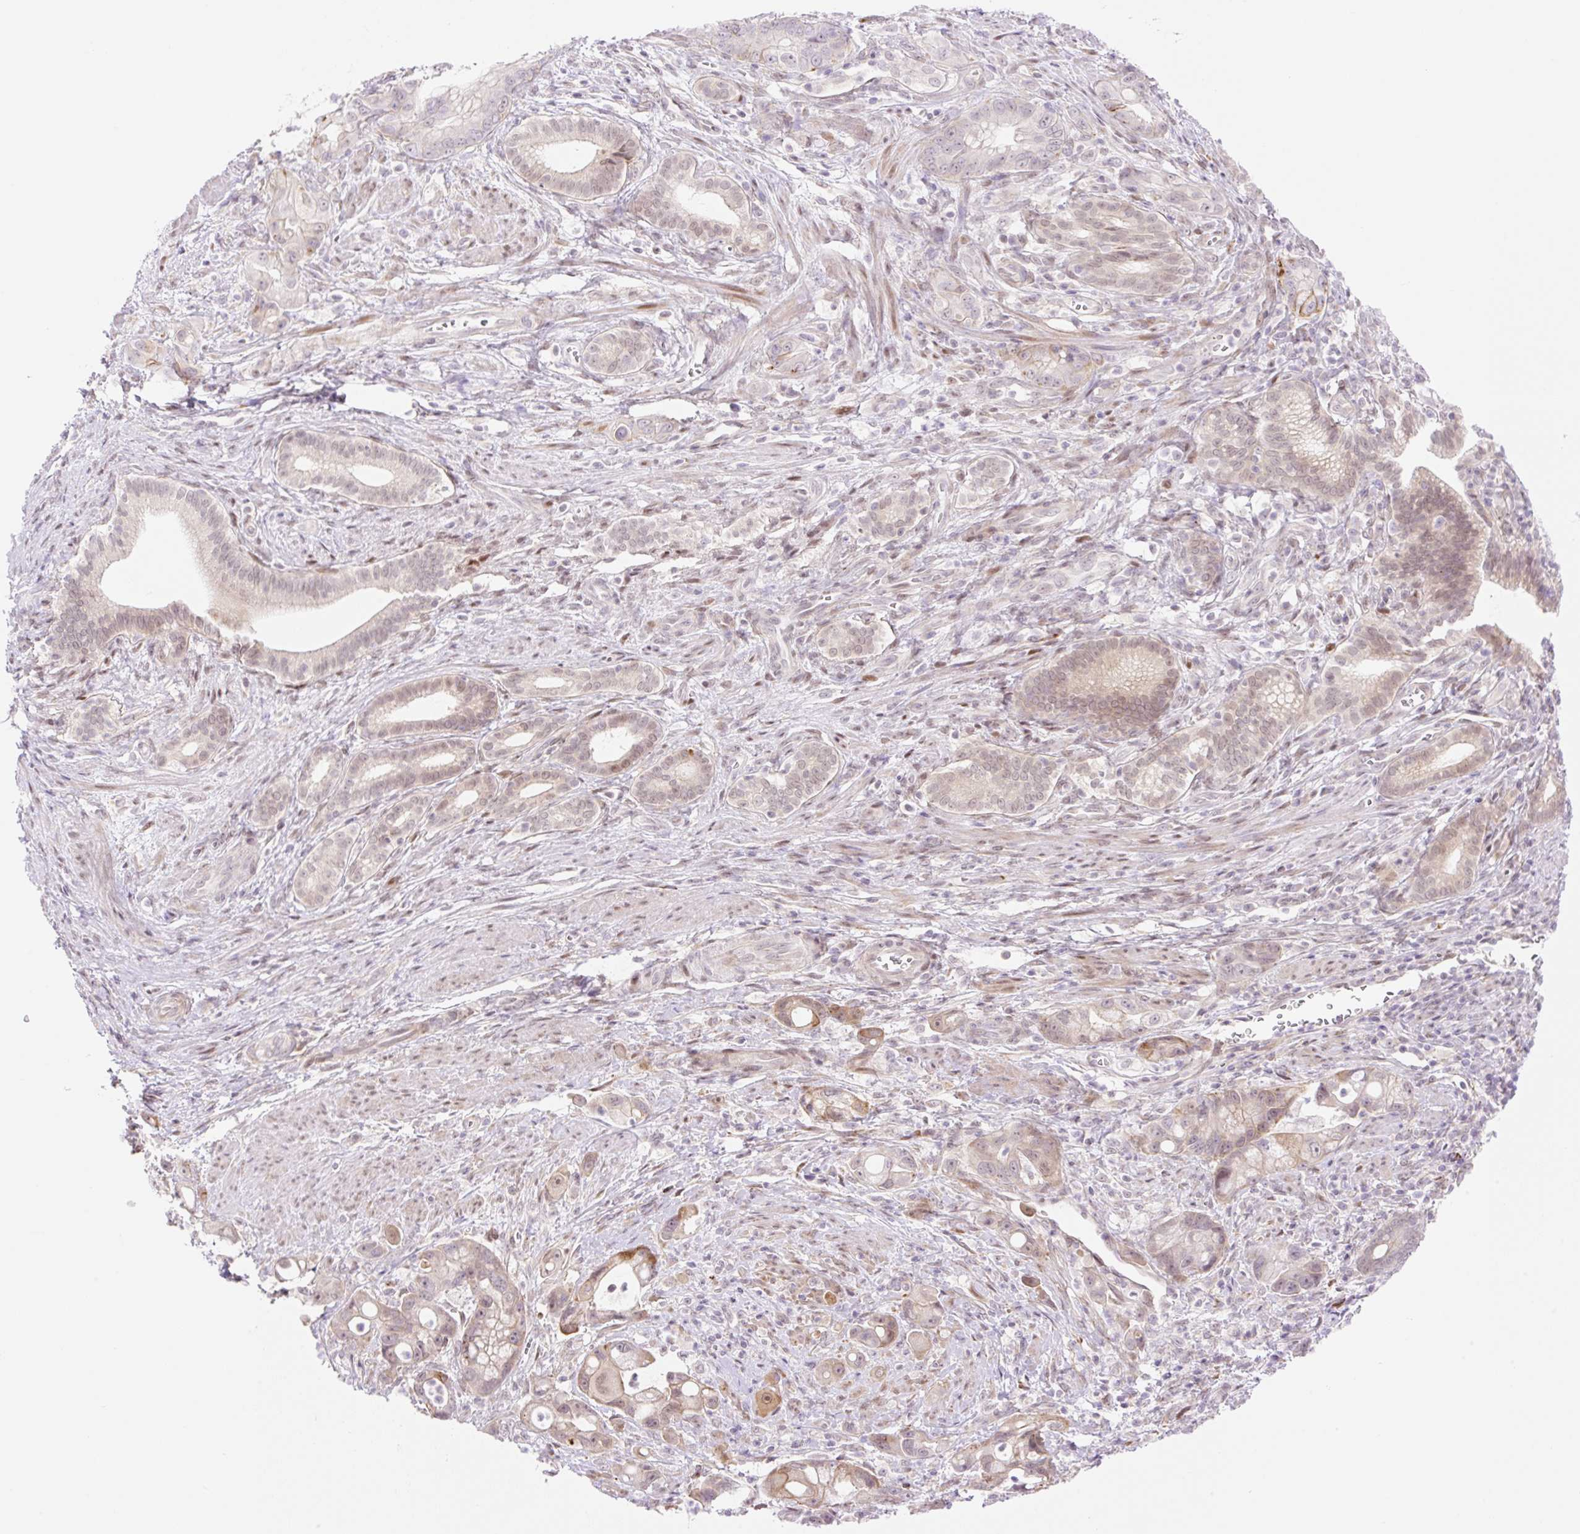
{"staining": {"intensity": "moderate", "quantity": "<25%", "location": "cytoplasmic/membranous,nuclear"}, "tissue": "pancreatic cancer", "cell_type": "Tumor cells", "image_type": "cancer", "snomed": [{"axis": "morphology", "description": "Adenocarcinoma, NOS"}, {"axis": "topography", "description": "Pancreas"}], "caption": "Immunohistochemical staining of human pancreatic cancer (adenocarcinoma) demonstrates low levels of moderate cytoplasmic/membranous and nuclear protein expression in about <25% of tumor cells.", "gene": "ZFP41", "patient": {"sex": "male", "age": 68}}